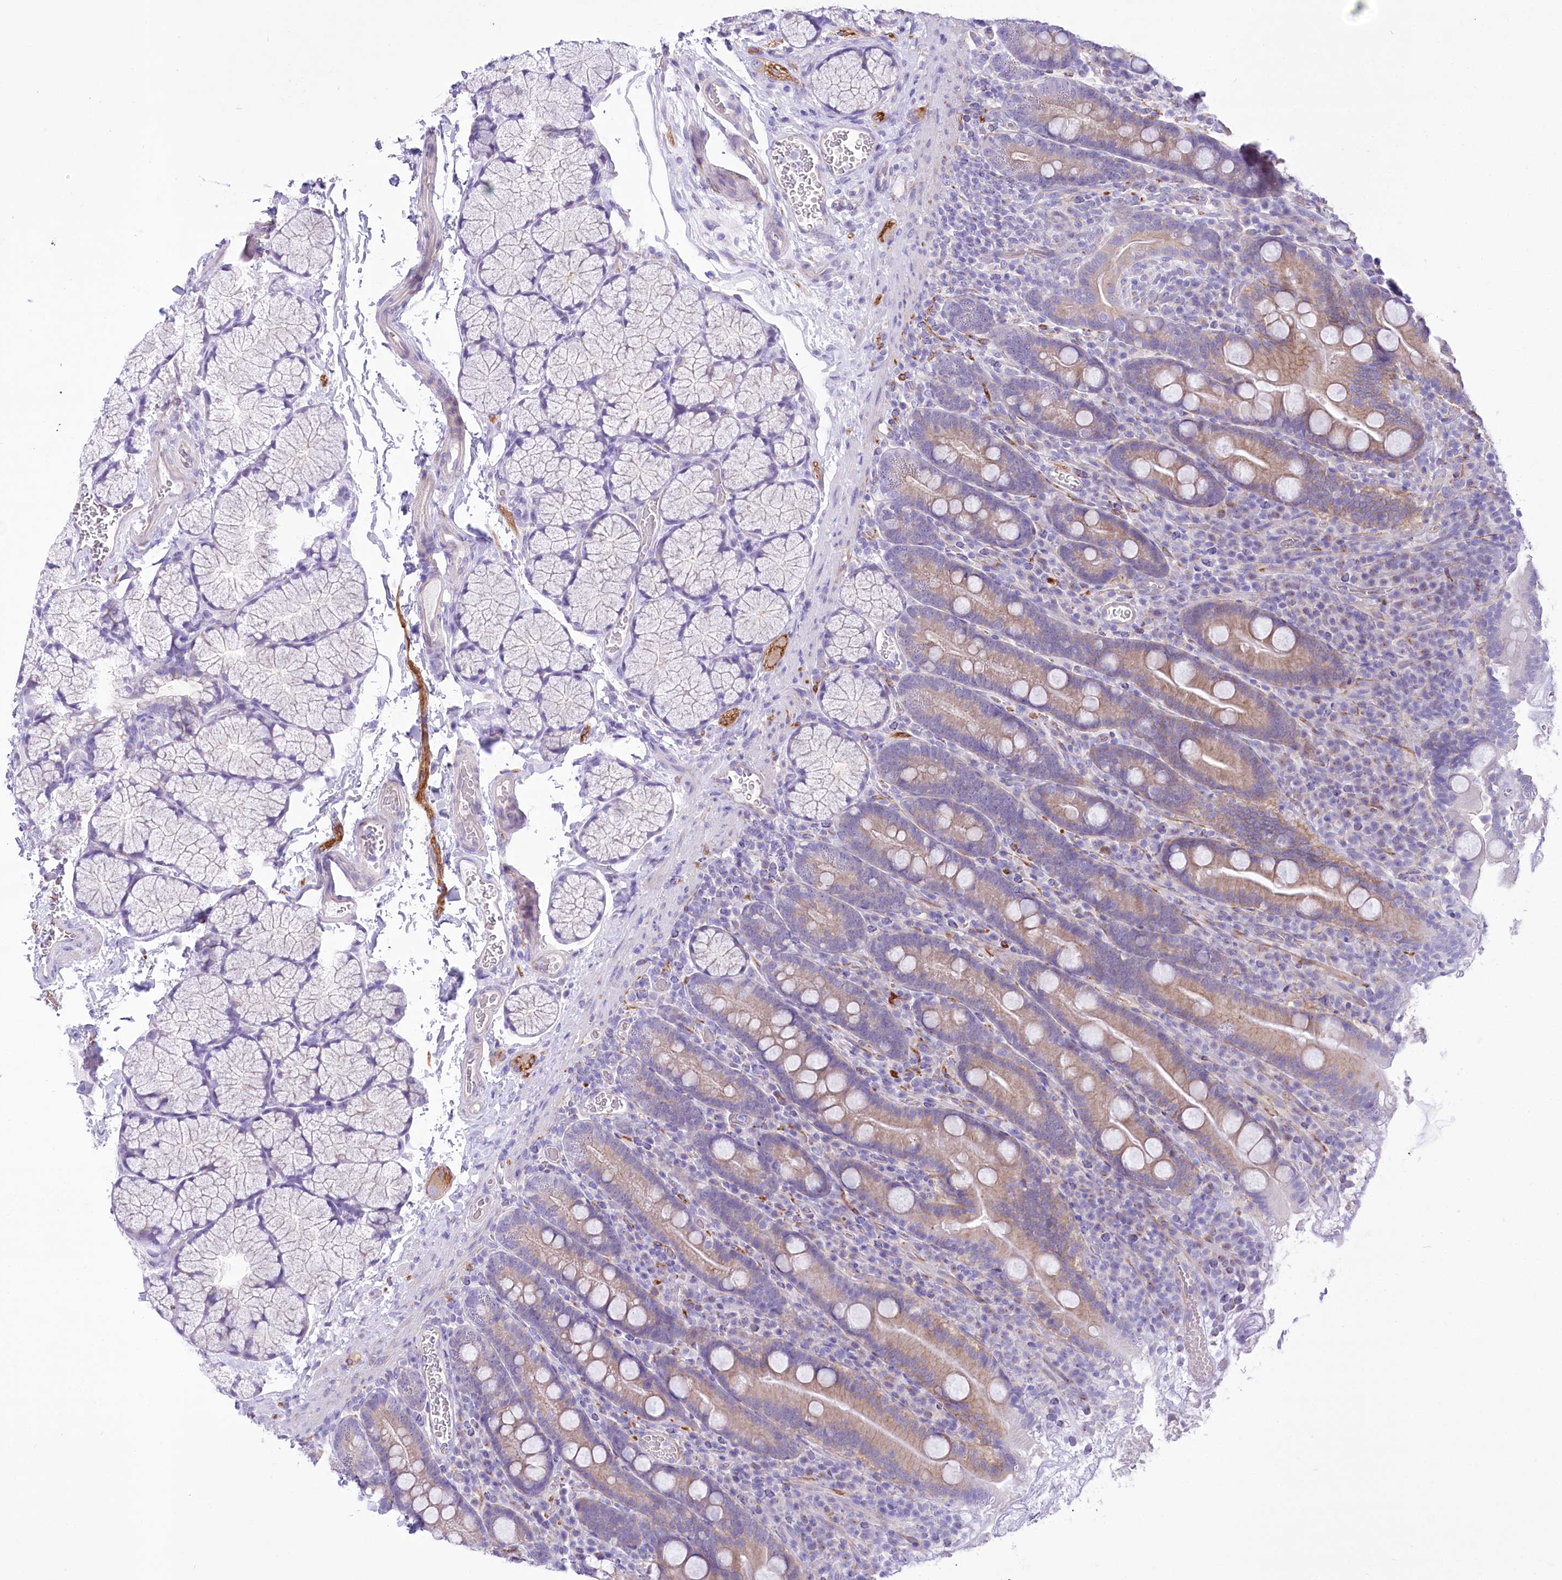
{"staining": {"intensity": "weak", "quantity": "25%-75%", "location": "cytoplasmic/membranous"}, "tissue": "duodenum", "cell_type": "Glandular cells", "image_type": "normal", "snomed": [{"axis": "morphology", "description": "Normal tissue, NOS"}, {"axis": "topography", "description": "Duodenum"}], "caption": "DAB (3,3'-diaminobenzidine) immunohistochemical staining of benign human duodenum reveals weak cytoplasmic/membranous protein staining in approximately 25%-75% of glandular cells.", "gene": "LRRC34", "patient": {"sex": "male", "age": 35}}